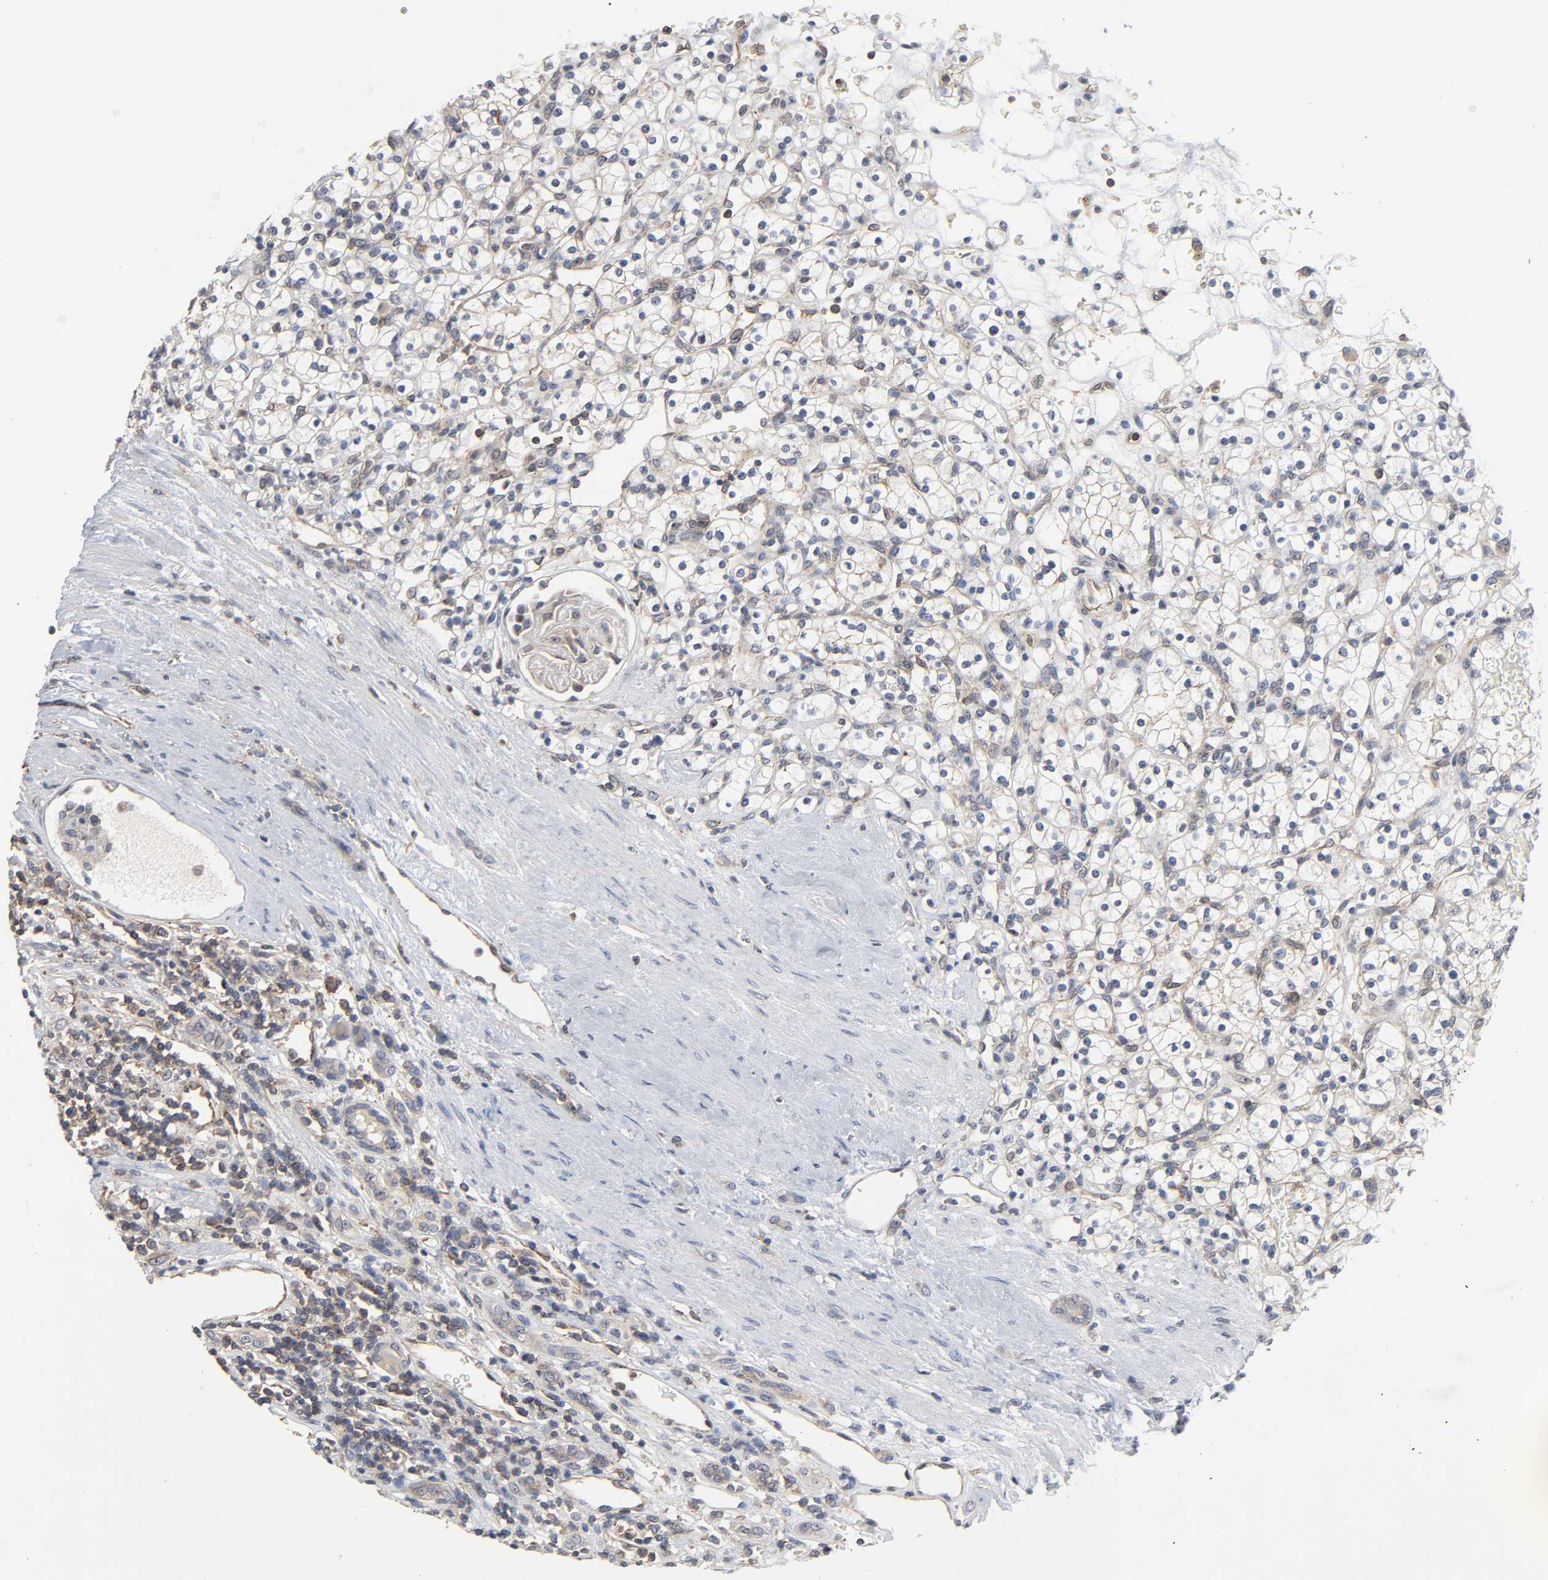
{"staining": {"intensity": "weak", "quantity": "<25%", "location": "cytoplasmic/membranous"}, "tissue": "renal cancer", "cell_type": "Tumor cells", "image_type": "cancer", "snomed": [{"axis": "morphology", "description": "Normal tissue, NOS"}, {"axis": "morphology", "description": "Adenocarcinoma, NOS"}, {"axis": "topography", "description": "Kidney"}], "caption": "High magnification brightfield microscopy of renal cancer (adenocarcinoma) stained with DAB (3,3'-diaminobenzidine) (brown) and counterstained with hematoxylin (blue): tumor cells show no significant expression. (DAB immunohistochemistry, high magnification).", "gene": "DDX10", "patient": {"sex": "female", "age": 55}}